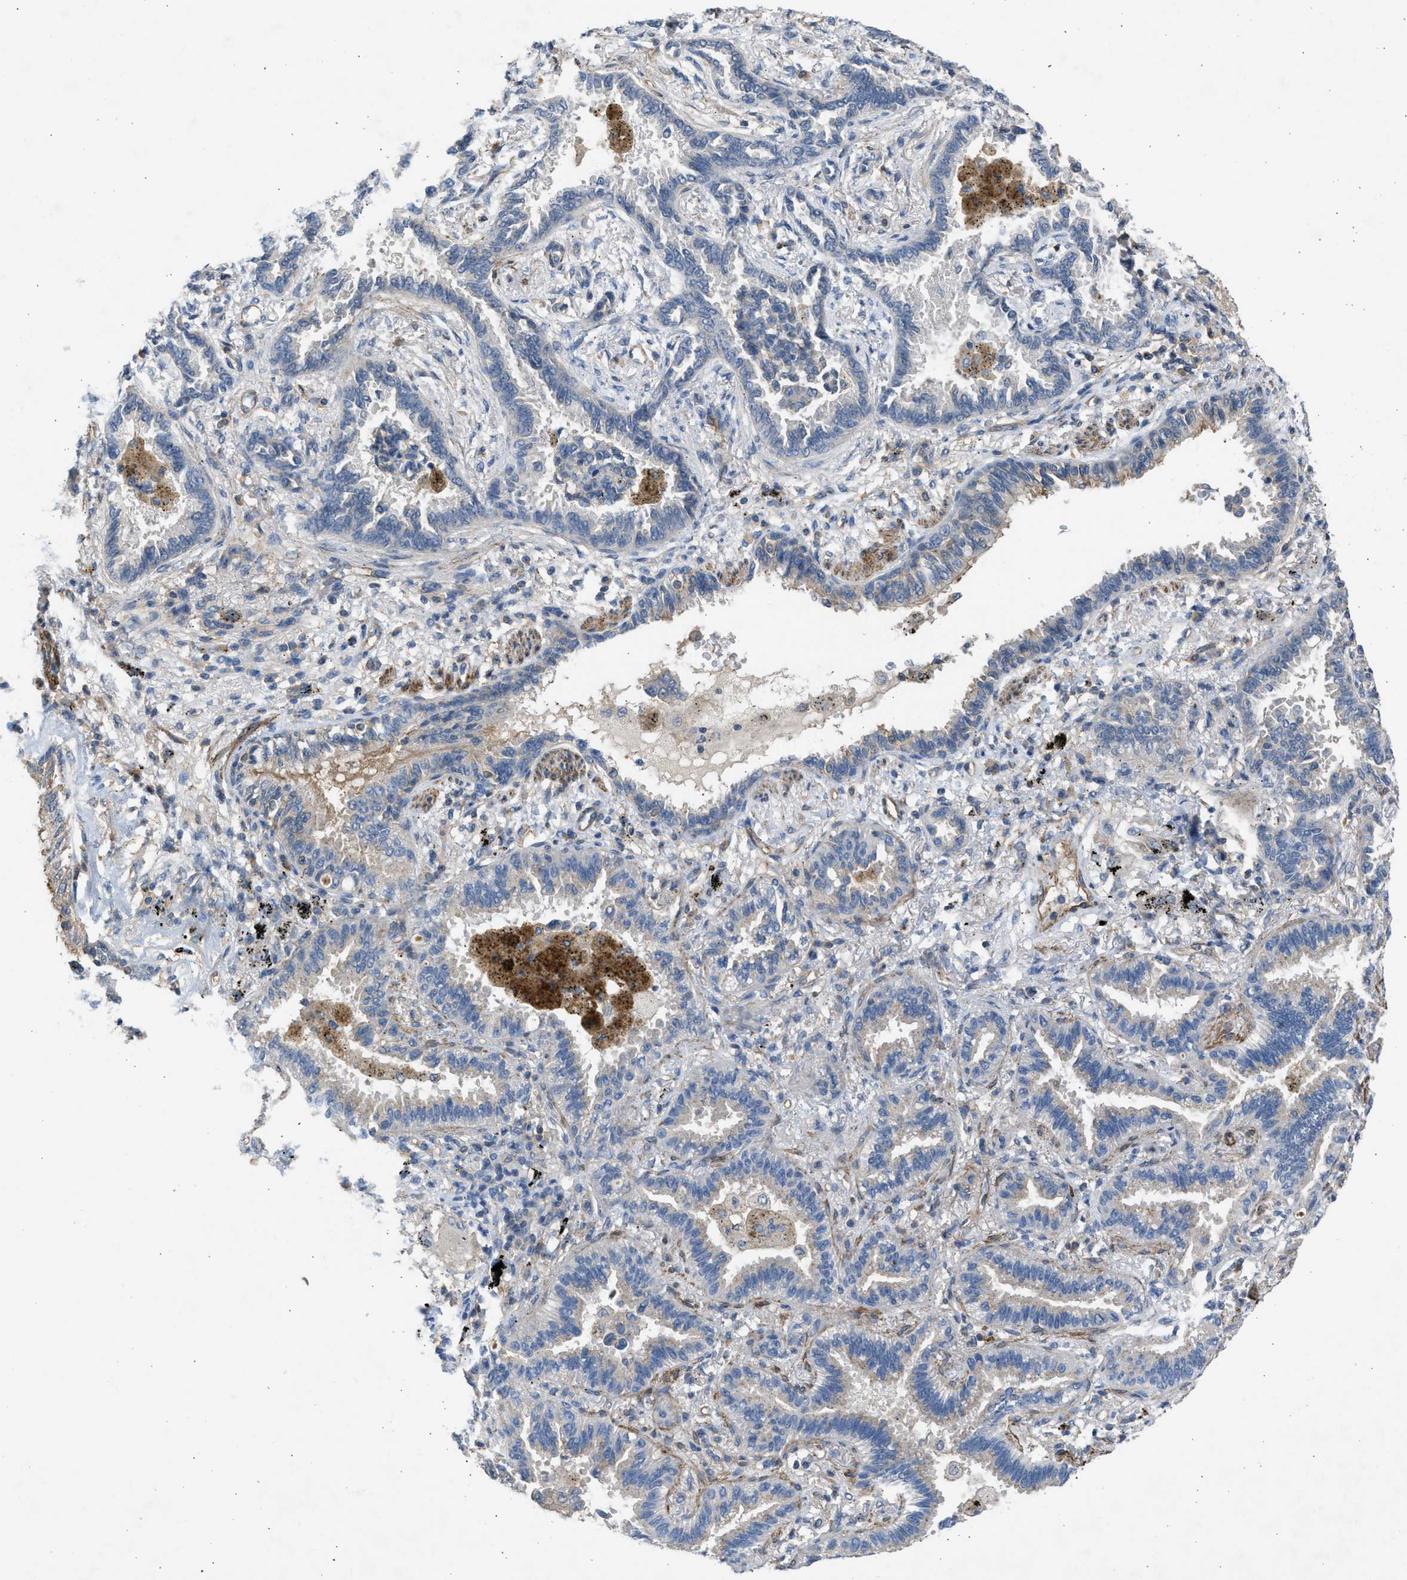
{"staining": {"intensity": "negative", "quantity": "none", "location": "none"}, "tissue": "lung cancer", "cell_type": "Tumor cells", "image_type": "cancer", "snomed": [{"axis": "morphology", "description": "Normal tissue, NOS"}, {"axis": "morphology", "description": "Adenocarcinoma, NOS"}, {"axis": "topography", "description": "Lung"}], "caption": "Tumor cells show no significant positivity in lung adenocarcinoma. Nuclei are stained in blue.", "gene": "PCNX3", "patient": {"sex": "male", "age": 59}}